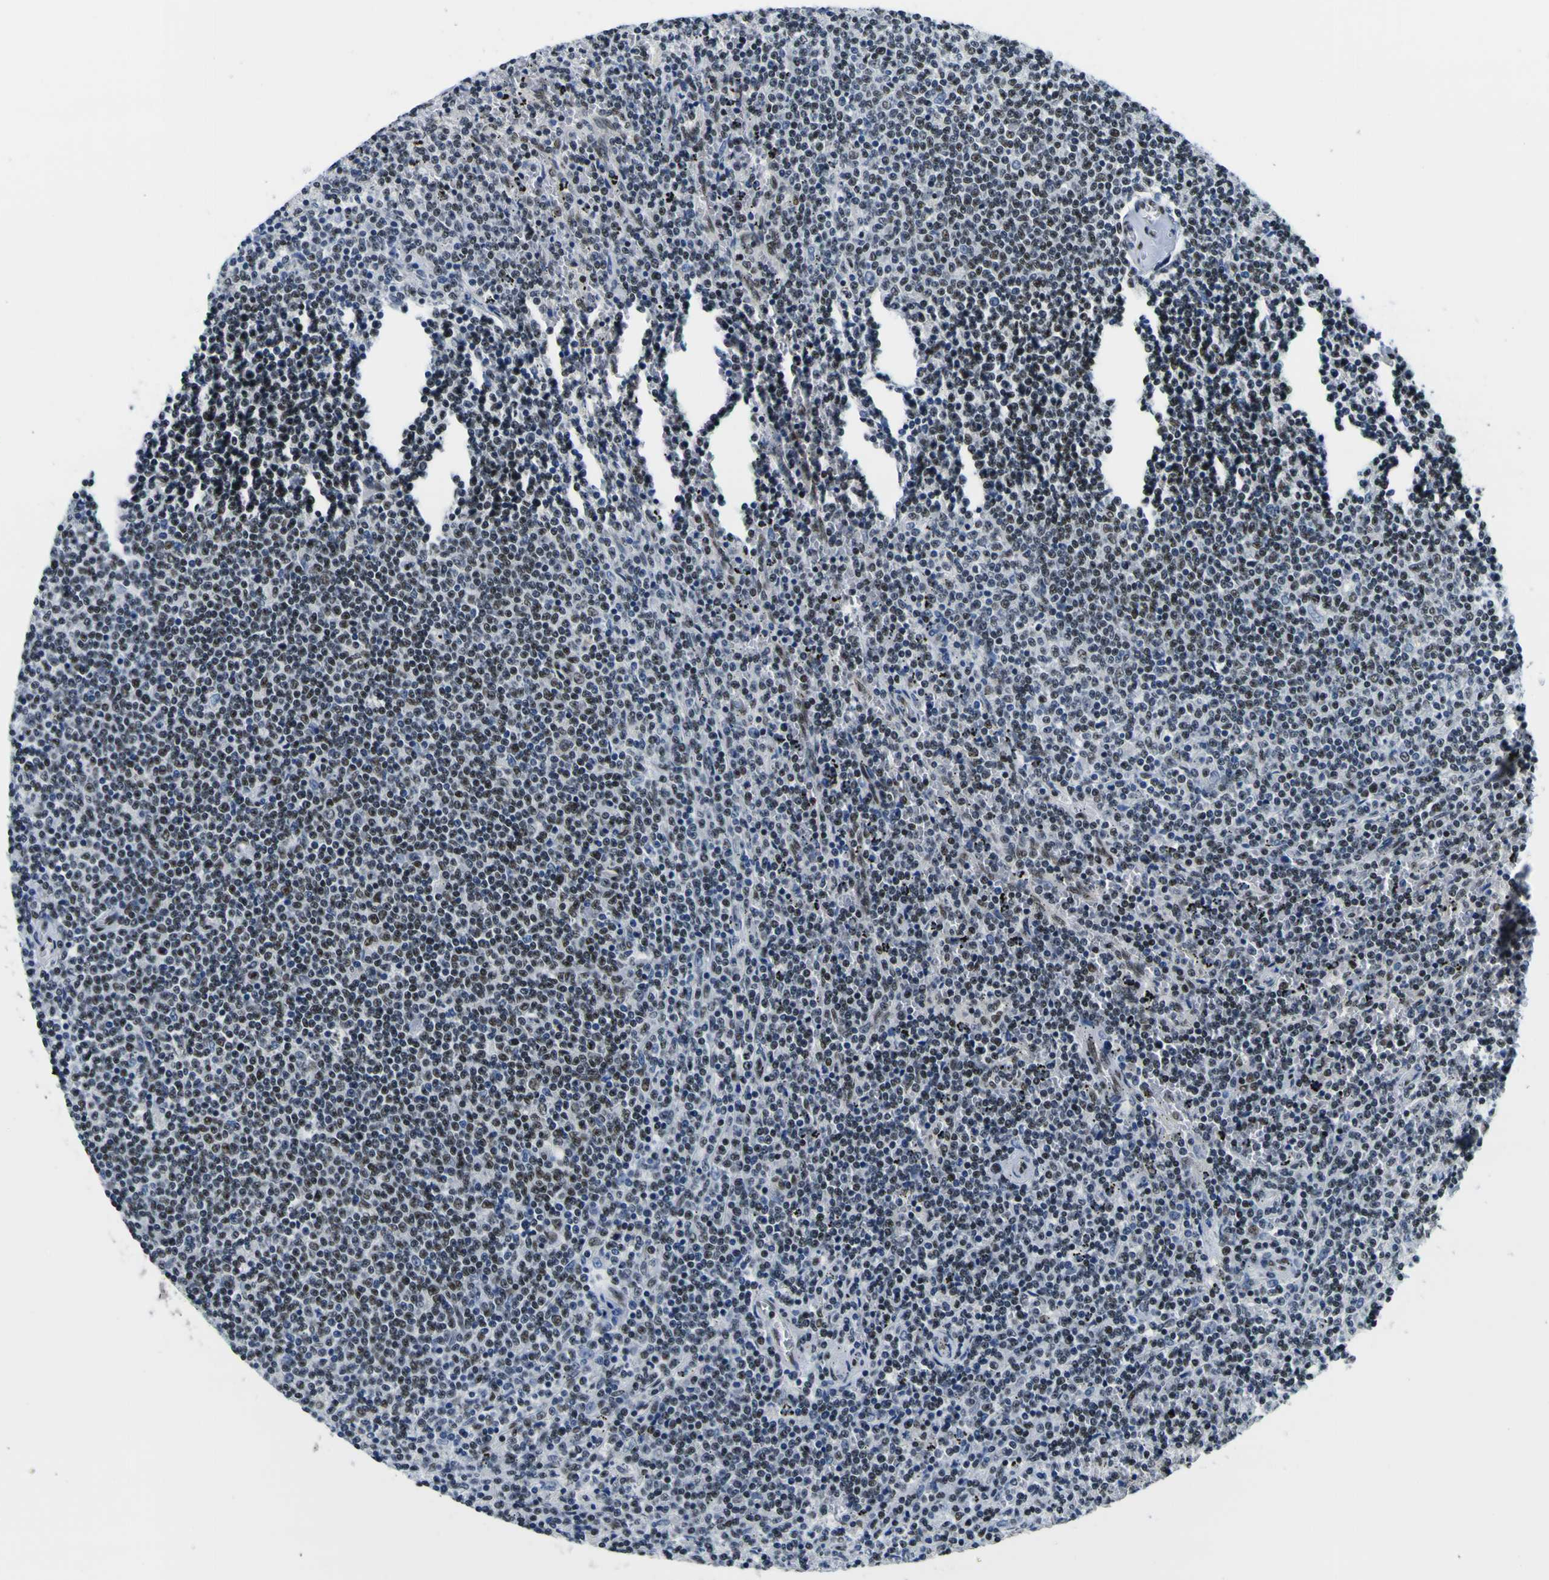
{"staining": {"intensity": "weak", "quantity": "25%-75%", "location": "nuclear"}, "tissue": "lymphoma", "cell_type": "Tumor cells", "image_type": "cancer", "snomed": [{"axis": "morphology", "description": "Malignant lymphoma, non-Hodgkin's type, Low grade"}, {"axis": "topography", "description": "Spleen"}], "caption": "The image shows staining of malignant lymphoma, non-Hodgkin's type (low-grade), revealing weak nuclear protein expression (brown color) within tumor cells.", "gene": "SP1", "patient": {"sex": "female", "age": 50}}